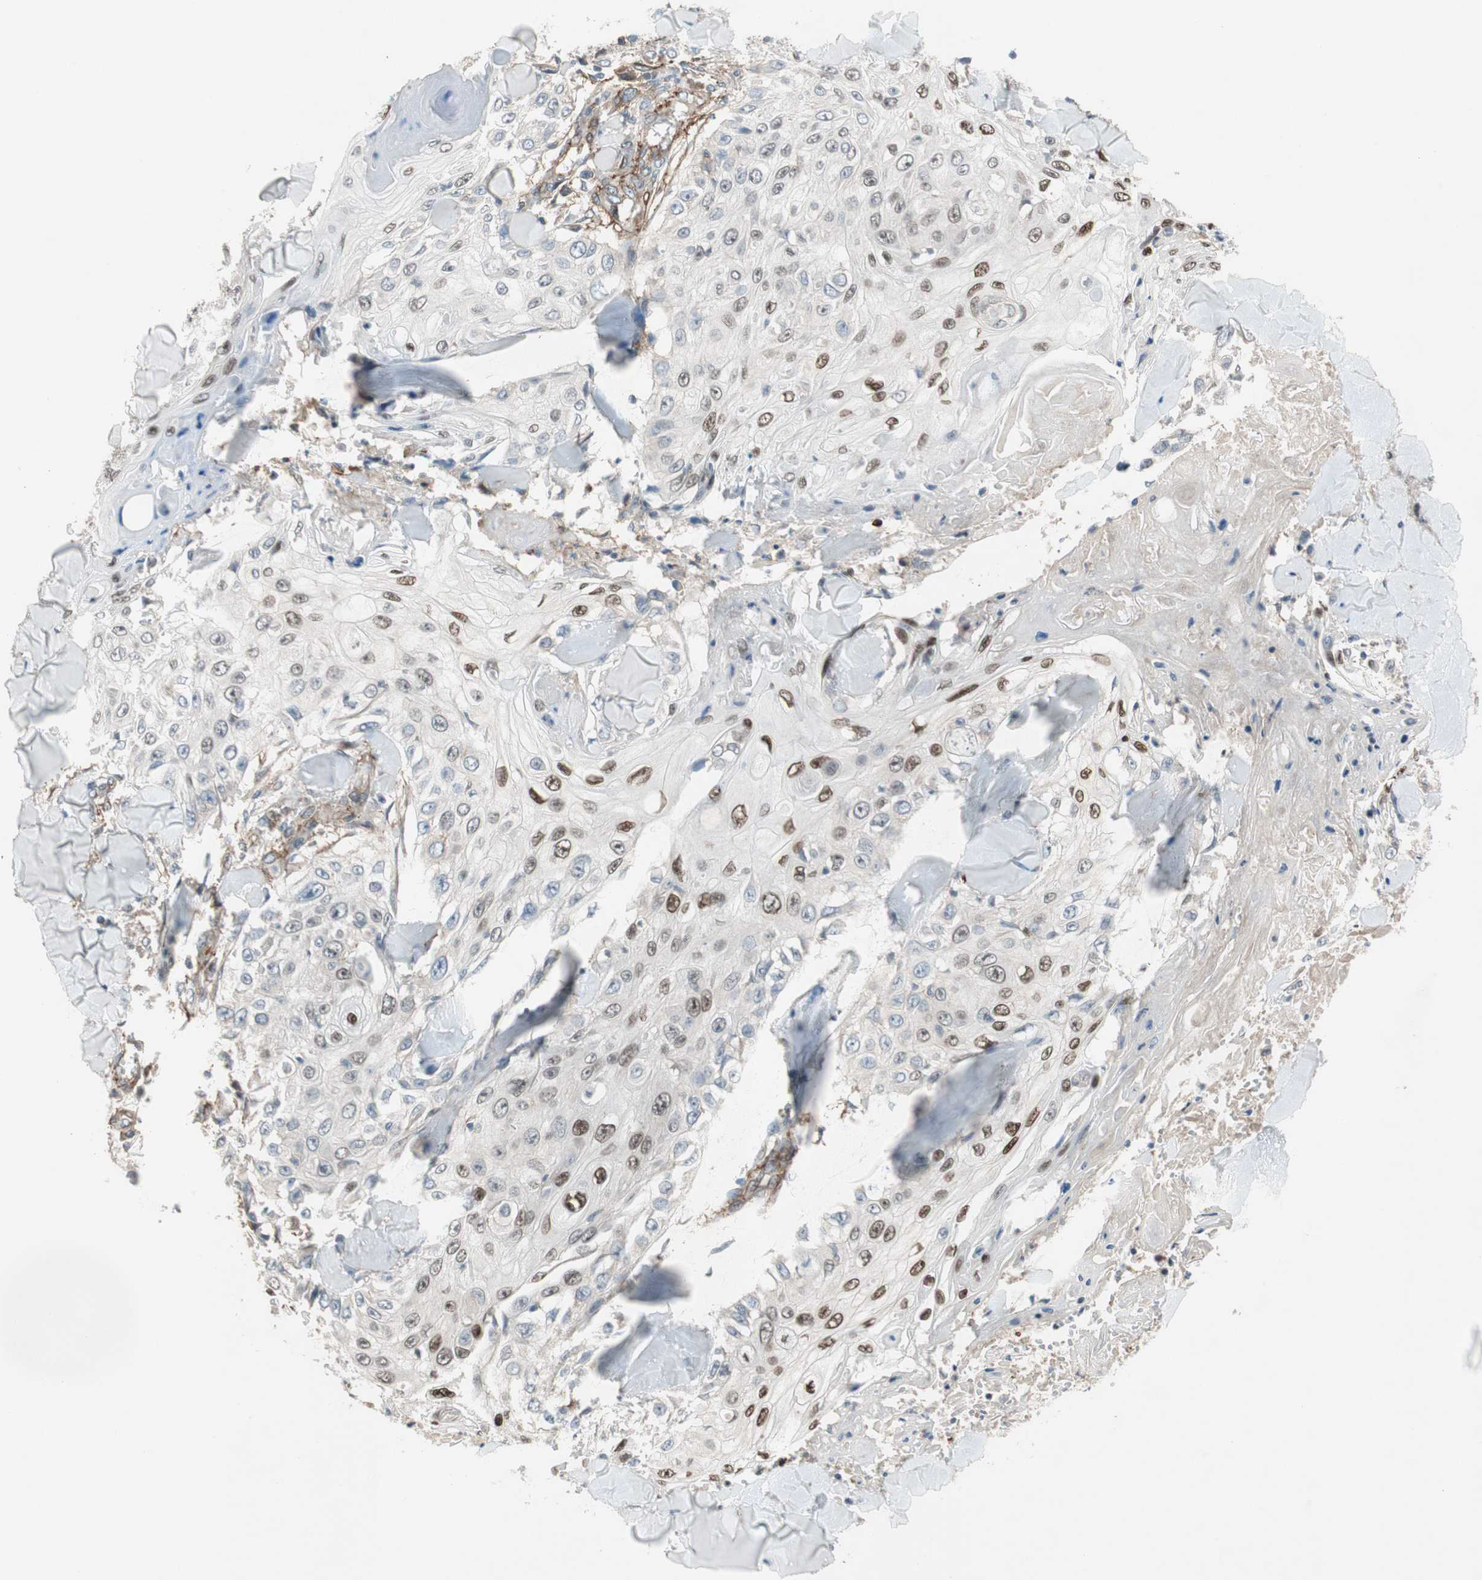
{"staining": {"intensity": "moderate", "quantity": "25%-75%", "location": "nuclear"}, "tissue": "skin cancer", "cell_type": "Tumor cells", "image_type": "cancer", "snomed": [{"axis": "morphology", "description": "Squamous cell carcinoma, NOS"}, {"axis": "topography", "description": "Skin"}], "caption": "About 25%-75% of tumor cells in human squamous cell carcinoma (skin) demonstrate moderate nuclear protein staining as visualized by brown immunohistochemical staining.", "gene": "GRHL1", "patient": {"sex": "male", "age": 86}}